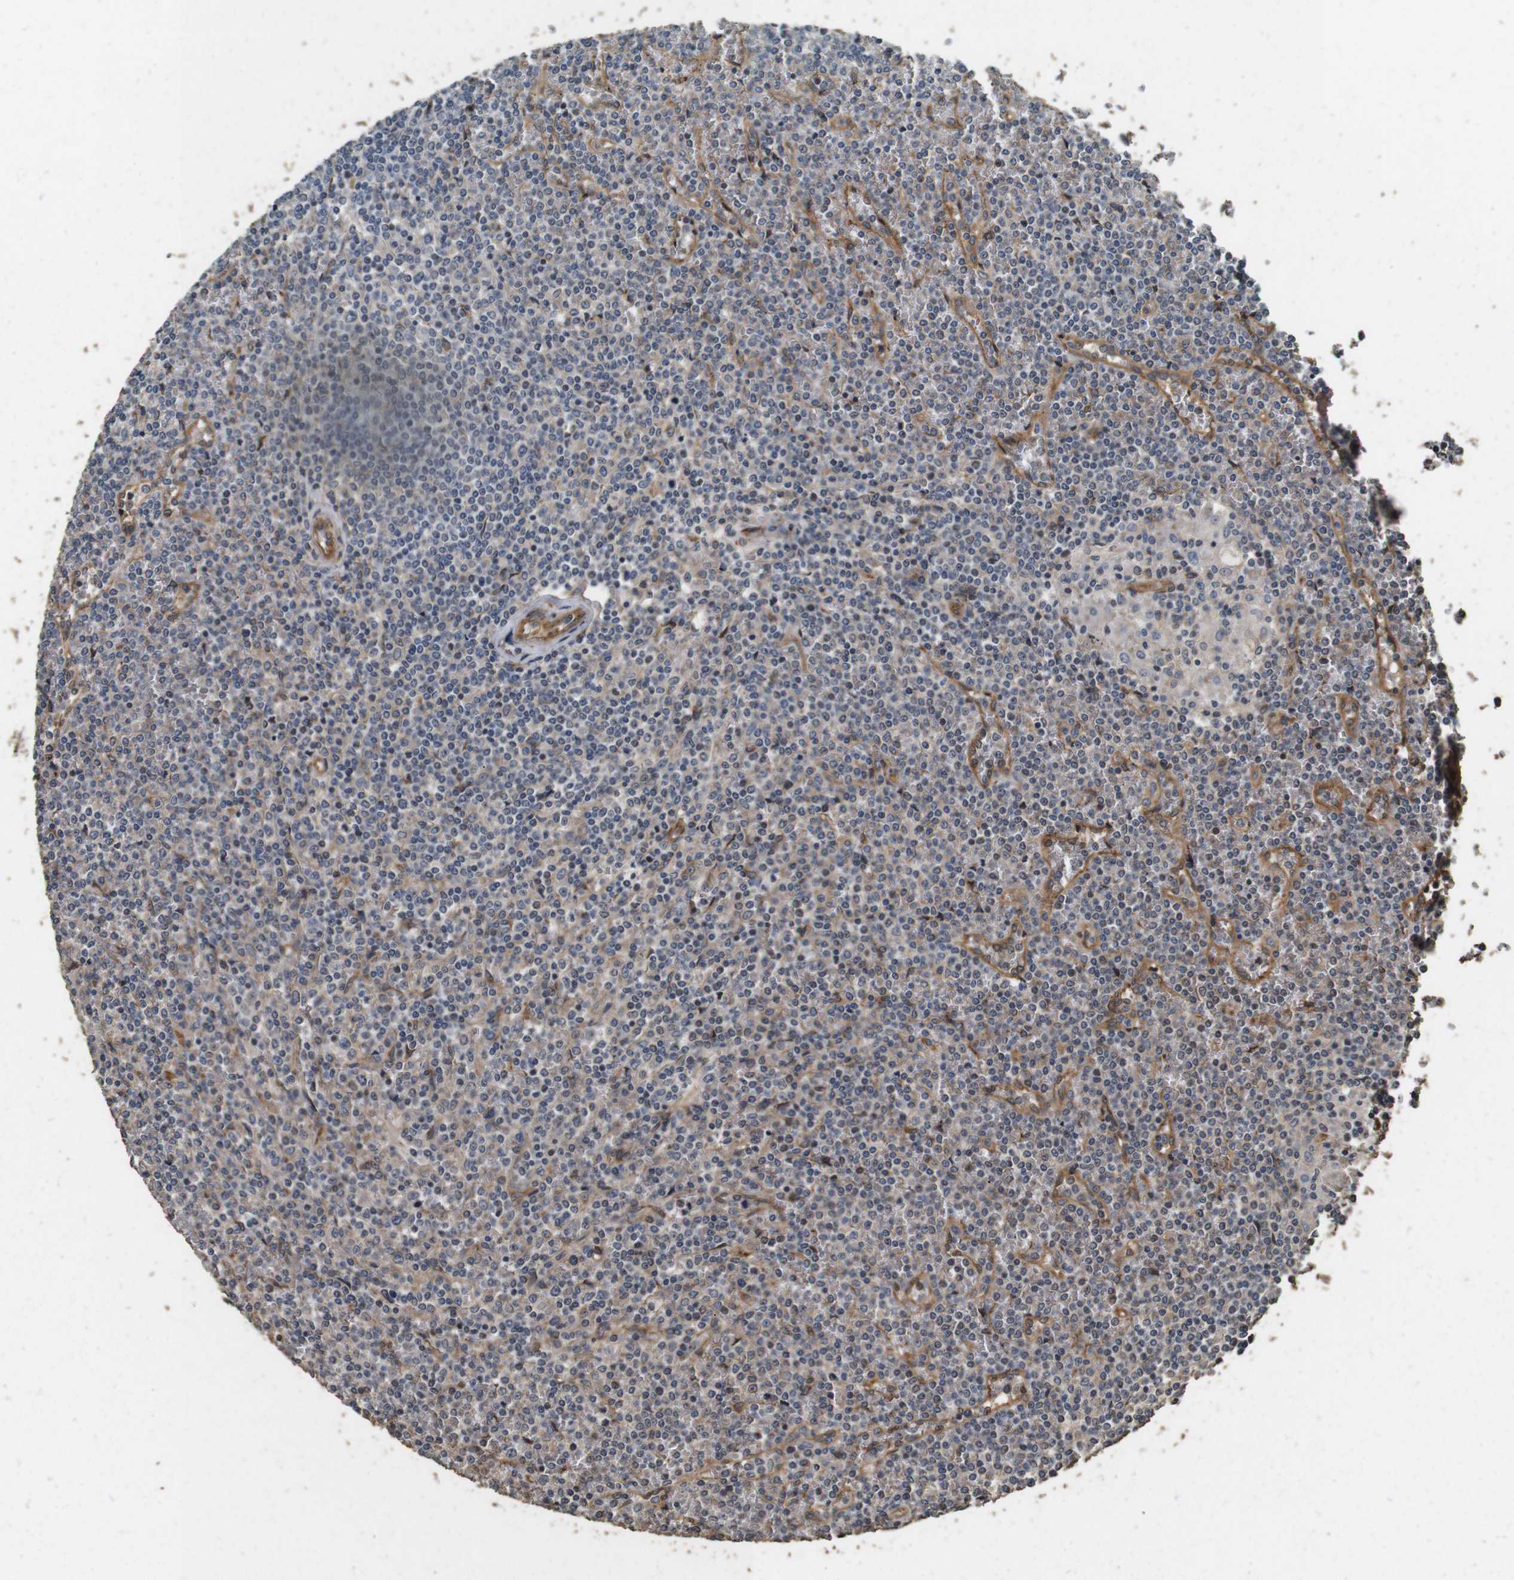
{"staining": {"intensity": "weak", "quantity": "<25%", "location": "cytoplasmic/membranous"}, "tissue": "lymphoma", "cell_type": "Tumor cells", "image_type": "cancer", "snomed": [{"axis": "morphology", "description": "Malignant lymphoma, non-Hodgkin's type, Low grade"}, {"axis": "topography", "description": "Spleen"}], "caption": "IHC of human lymphoma demonstrates no staining in tumor cells.", "gene": "CNPY4", "patient": {"sex": "female", "age": 19}}